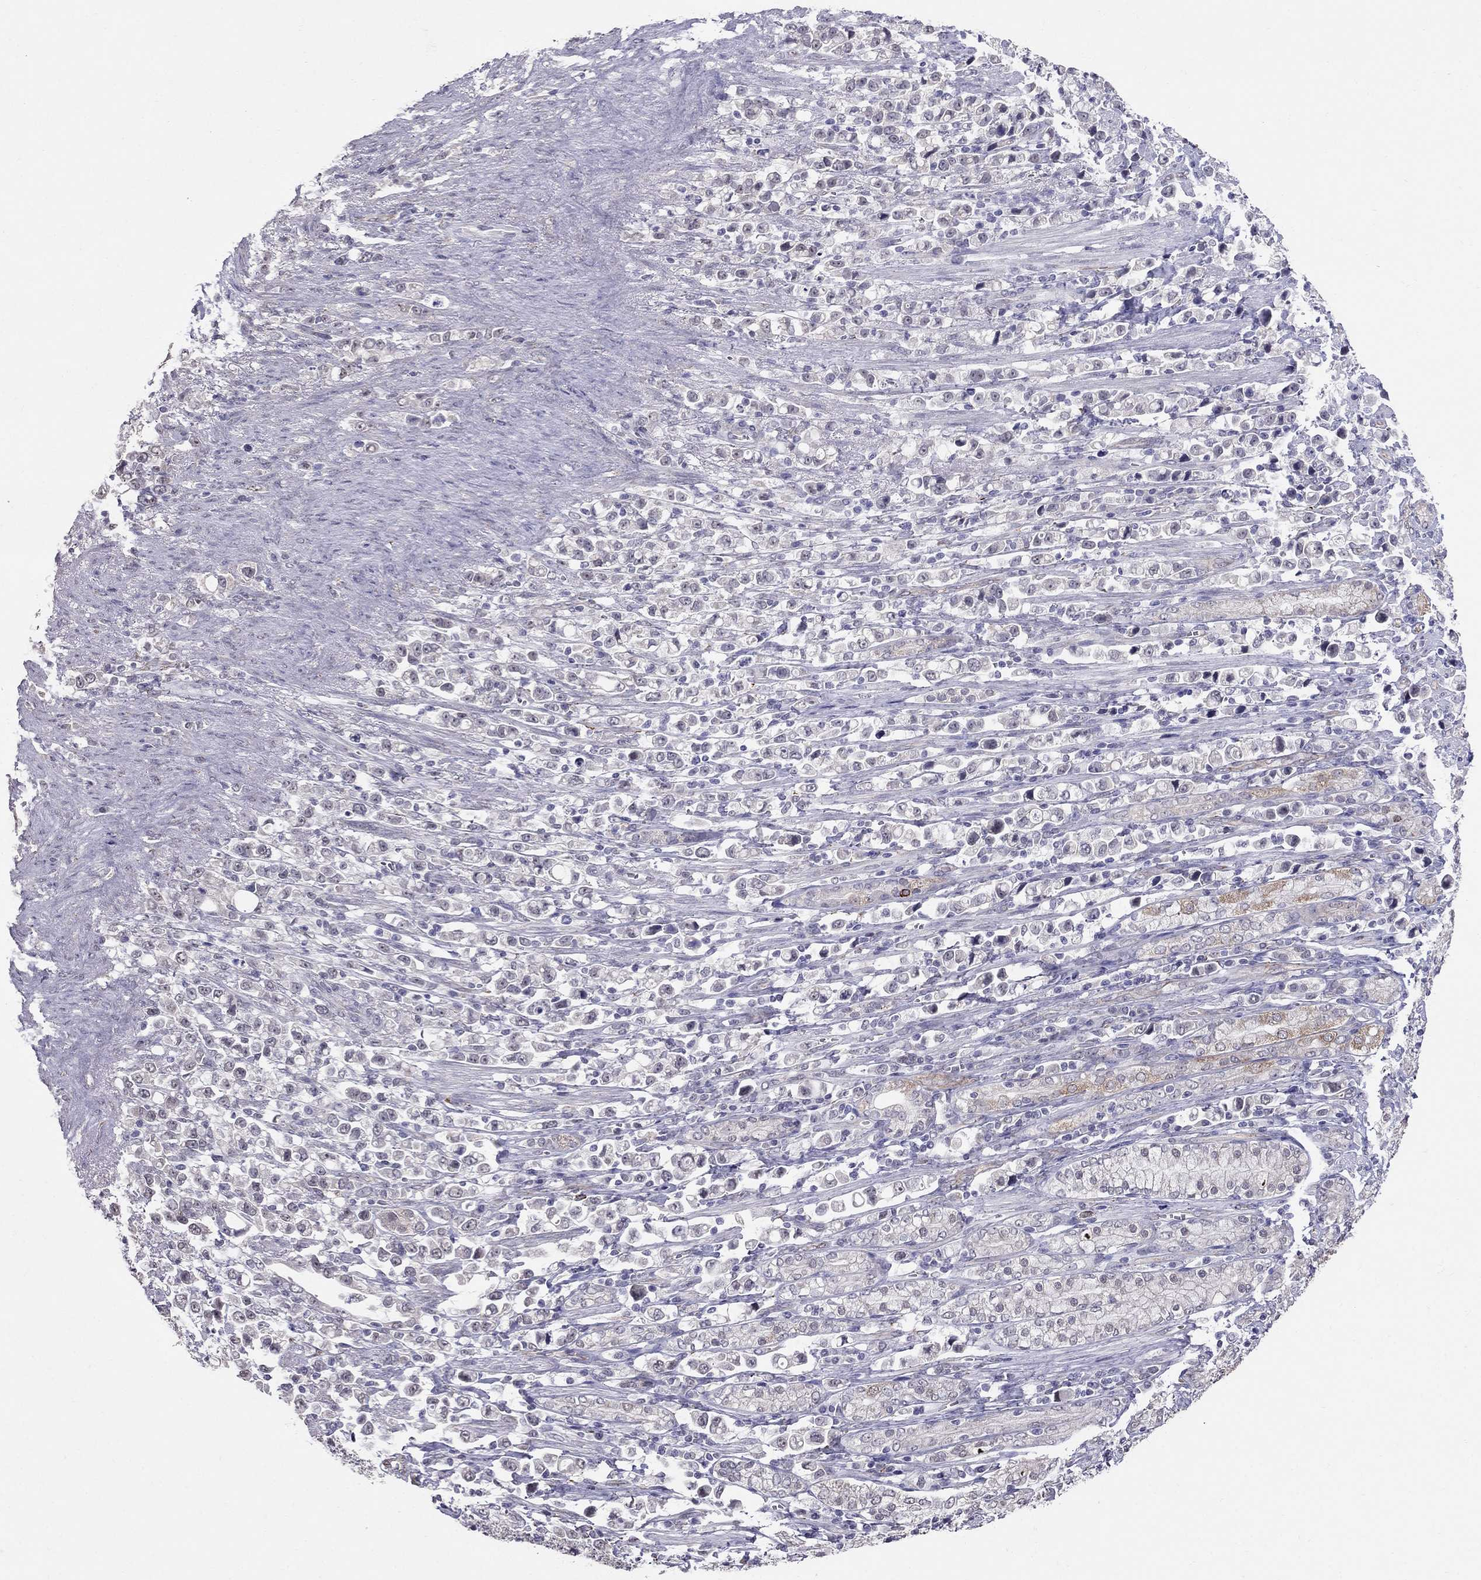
{"staining": {"intensity": "negative", "quantity": "none", "location": "none"}, "tissue": "stomach cancer", "cell_type": "Tumor cells", "image_type": "cancer", "snomed": [{"axis": "morphology", "description": "Adenocarcinoma, NOS"}, {"axis": "topography", "description": "Stomach"}], "caption": "This is an immunohistochemistry (IHC) photomicrograph of stomach cancer (adenocarcinoma). There is no staining in tumor cells.", "gene": "MYO3B", "patient": {"sex": "male", "age": 63}}